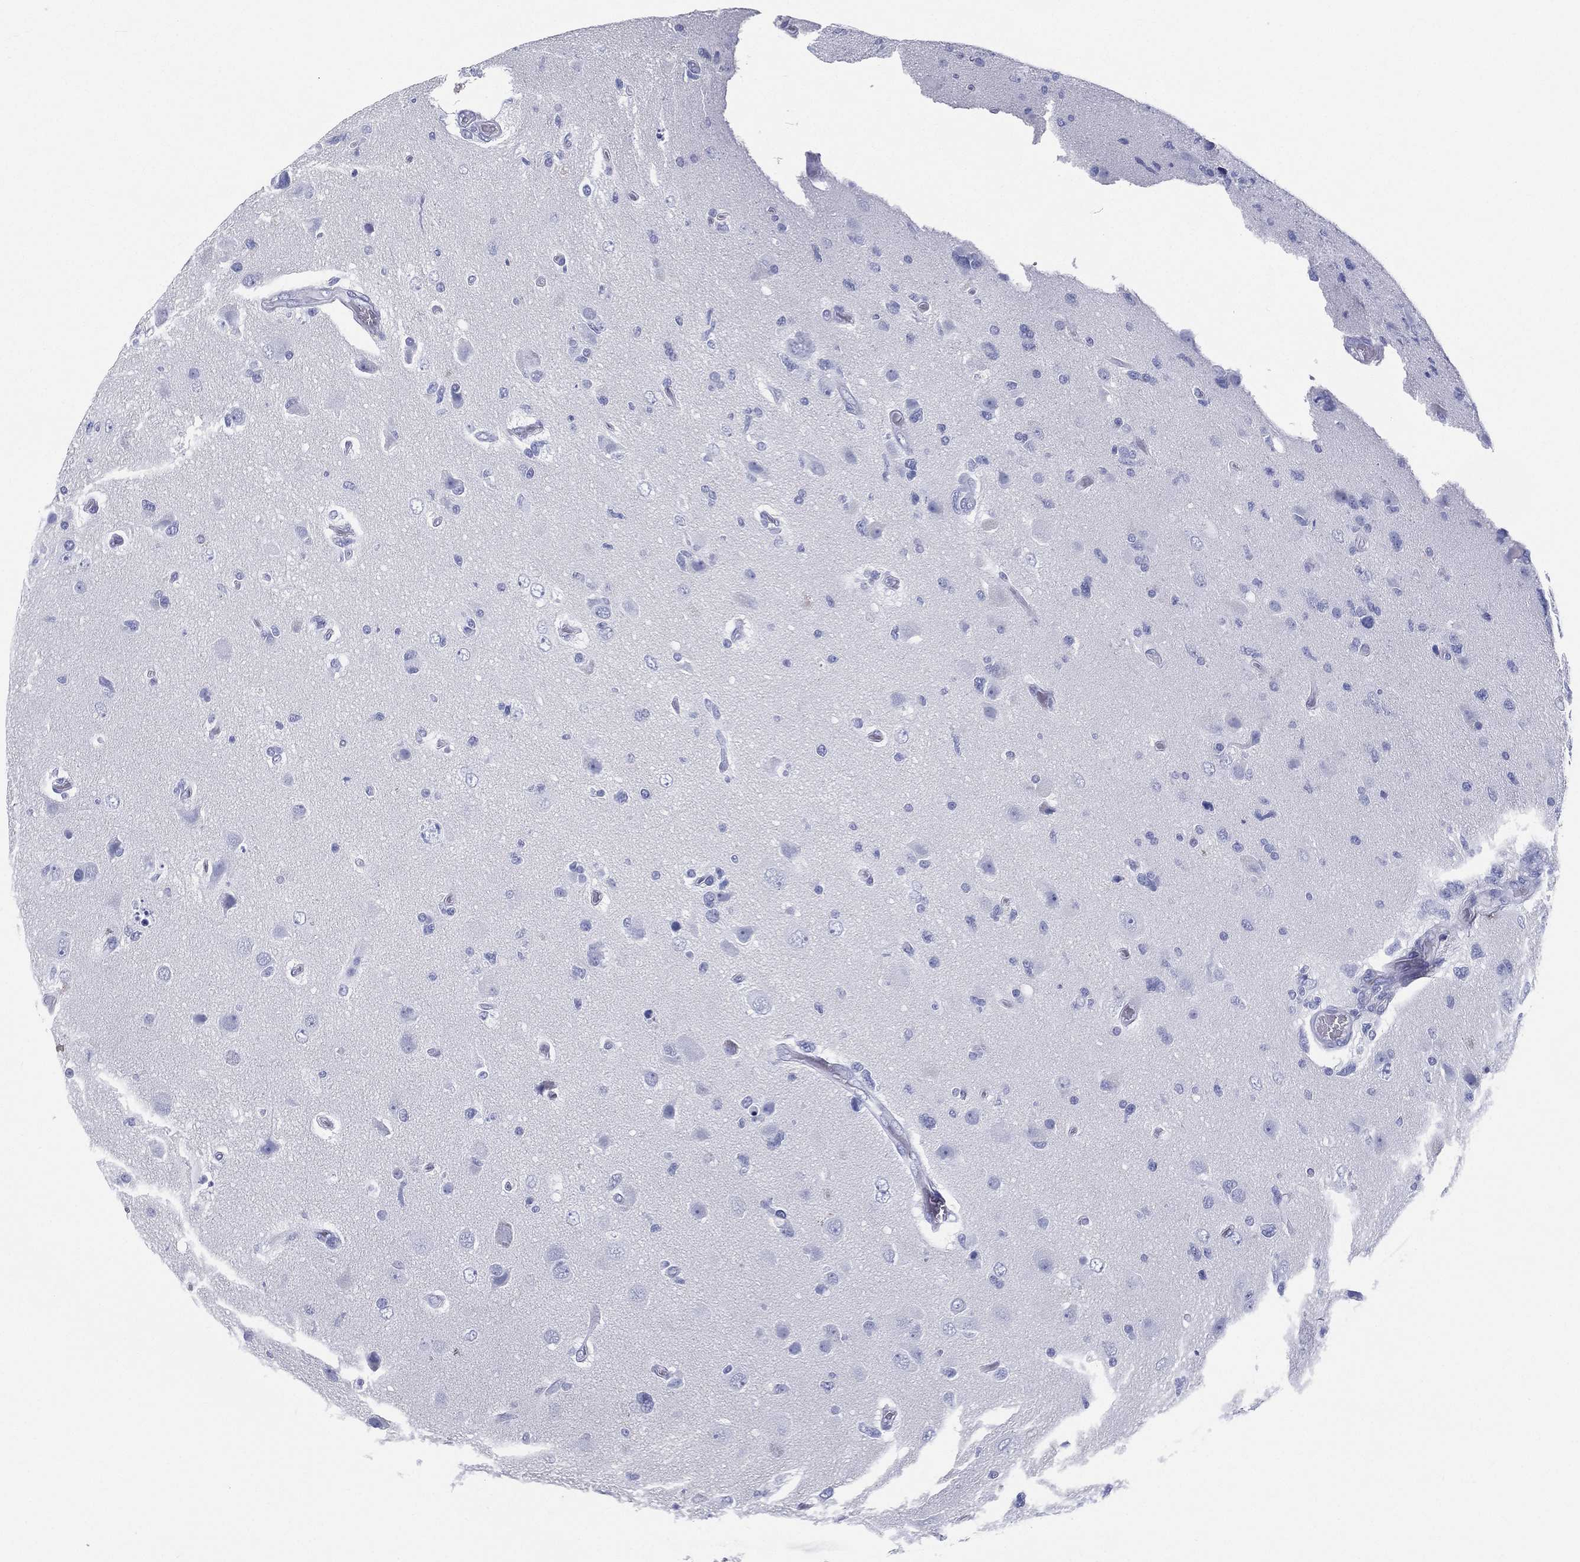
{"staining": {"intensity": "negative", "quantity": "none", "location": "none"}, "tissue": "glioma", "cell_type": "Tumor cells", "image_type": "cancer", "snomed": [{"axis": "morphology", "description": "Glioma, malignant, High grade"}, {"axis": "topography", "description": "Cerebral cortex"}], "caption": "Histopathology image shows no protein expression in tumor cells of glioma tissue.", "gene": "RSPH4A", "patient": {"sex": "male", "age": 70}}